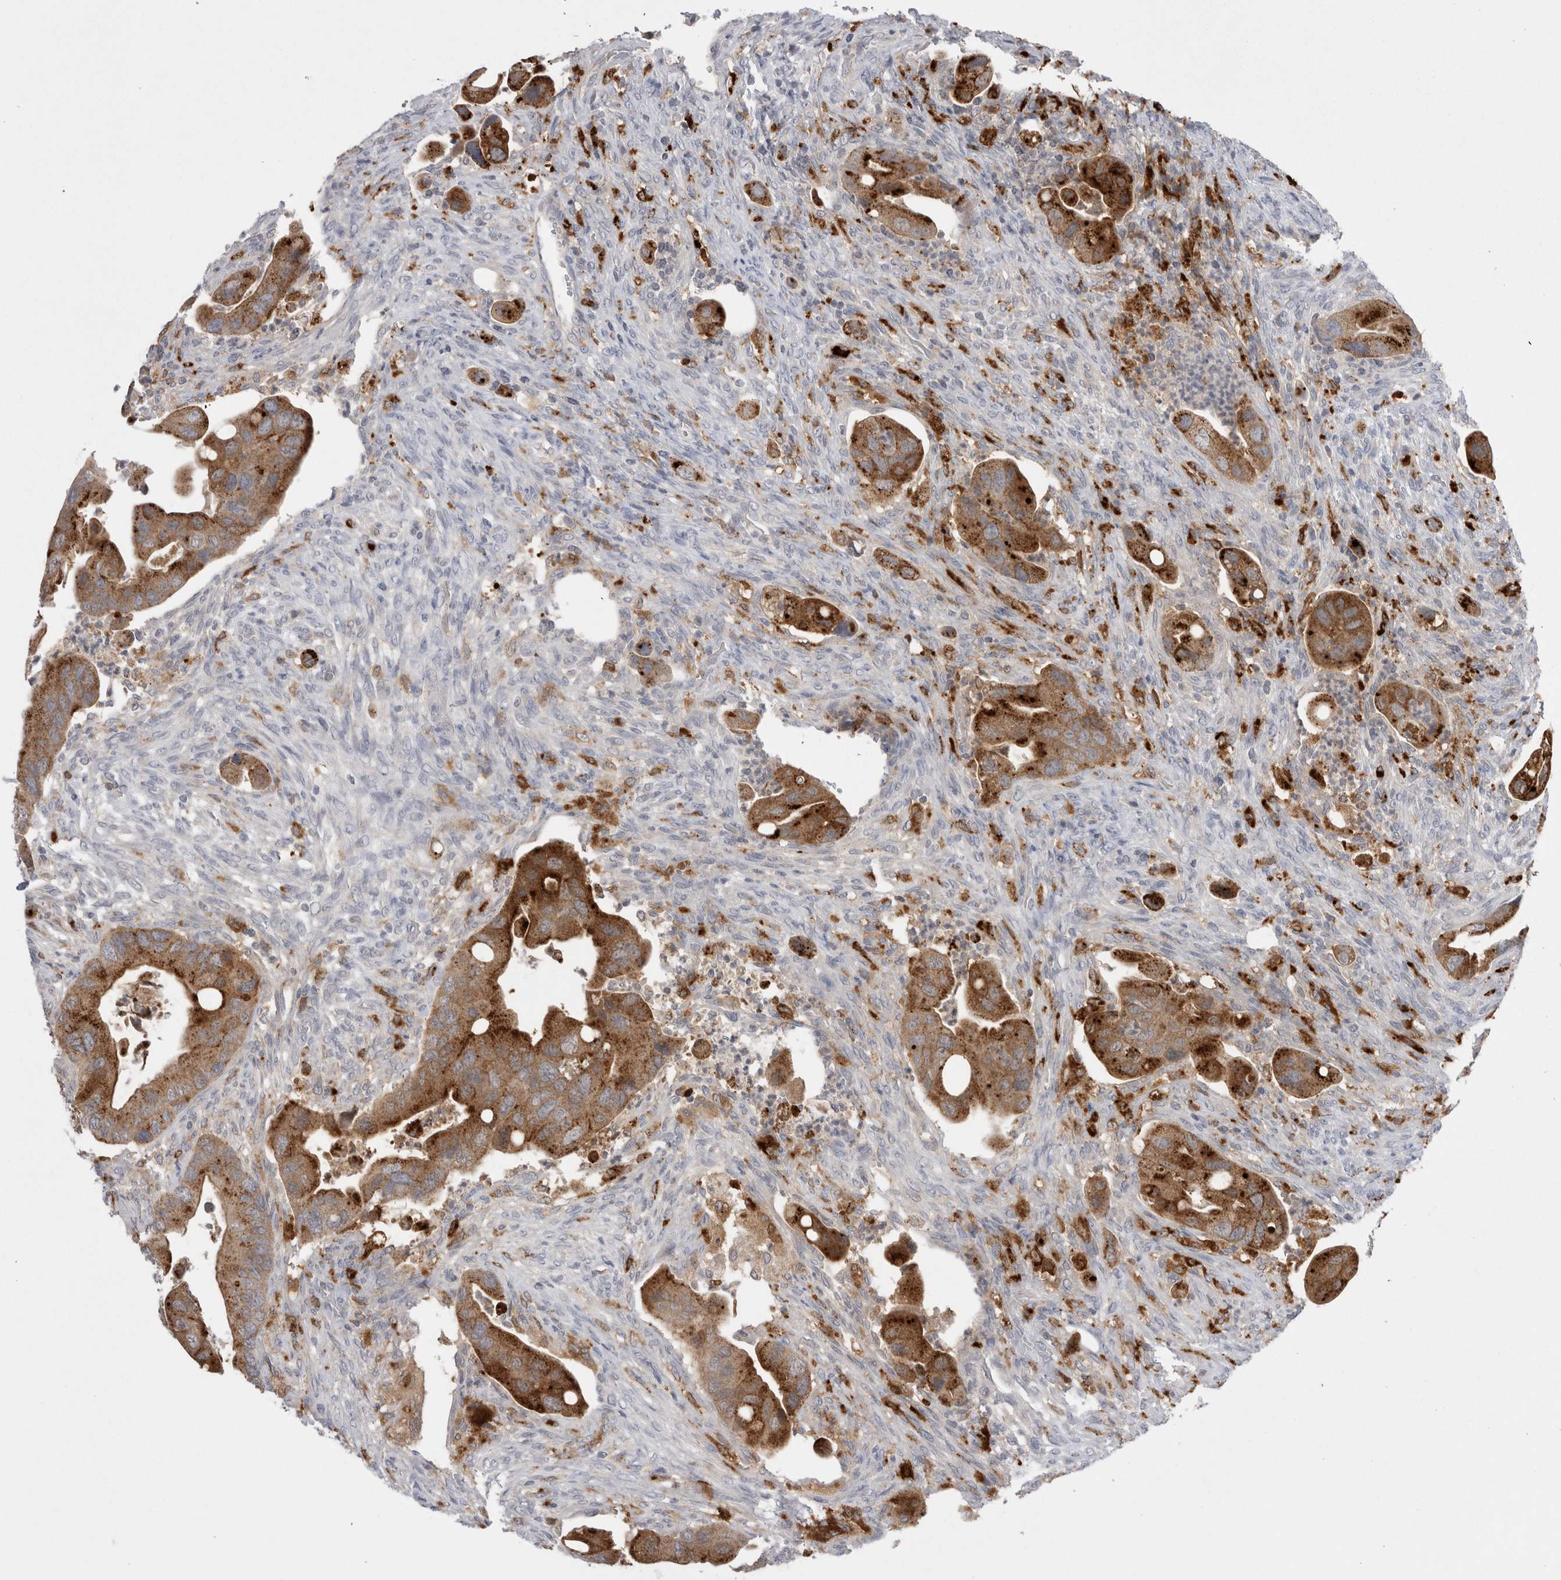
{"staining": {"intensity": "moderate", "quantity": ">75%", "location": "cytoplasmic/membranous"}, "tissue": "colorectal cancer", "cell_type": "Tumor cells", "image_type": "cancer", "snomed": [{"axis": "morphology", "description": "Adenocarcinoma, NOS"}, {"axis": "topography", "description": "Rectum"}], "caption": "Human colorectal adenocarcinoma stained for a protein (brown) reveals moderate cytoplasmic/membranous positive staining in approximately >75% of tumor cells.", "gene": "EPDR1", "patient": {"sex": "female", "age": 57}}